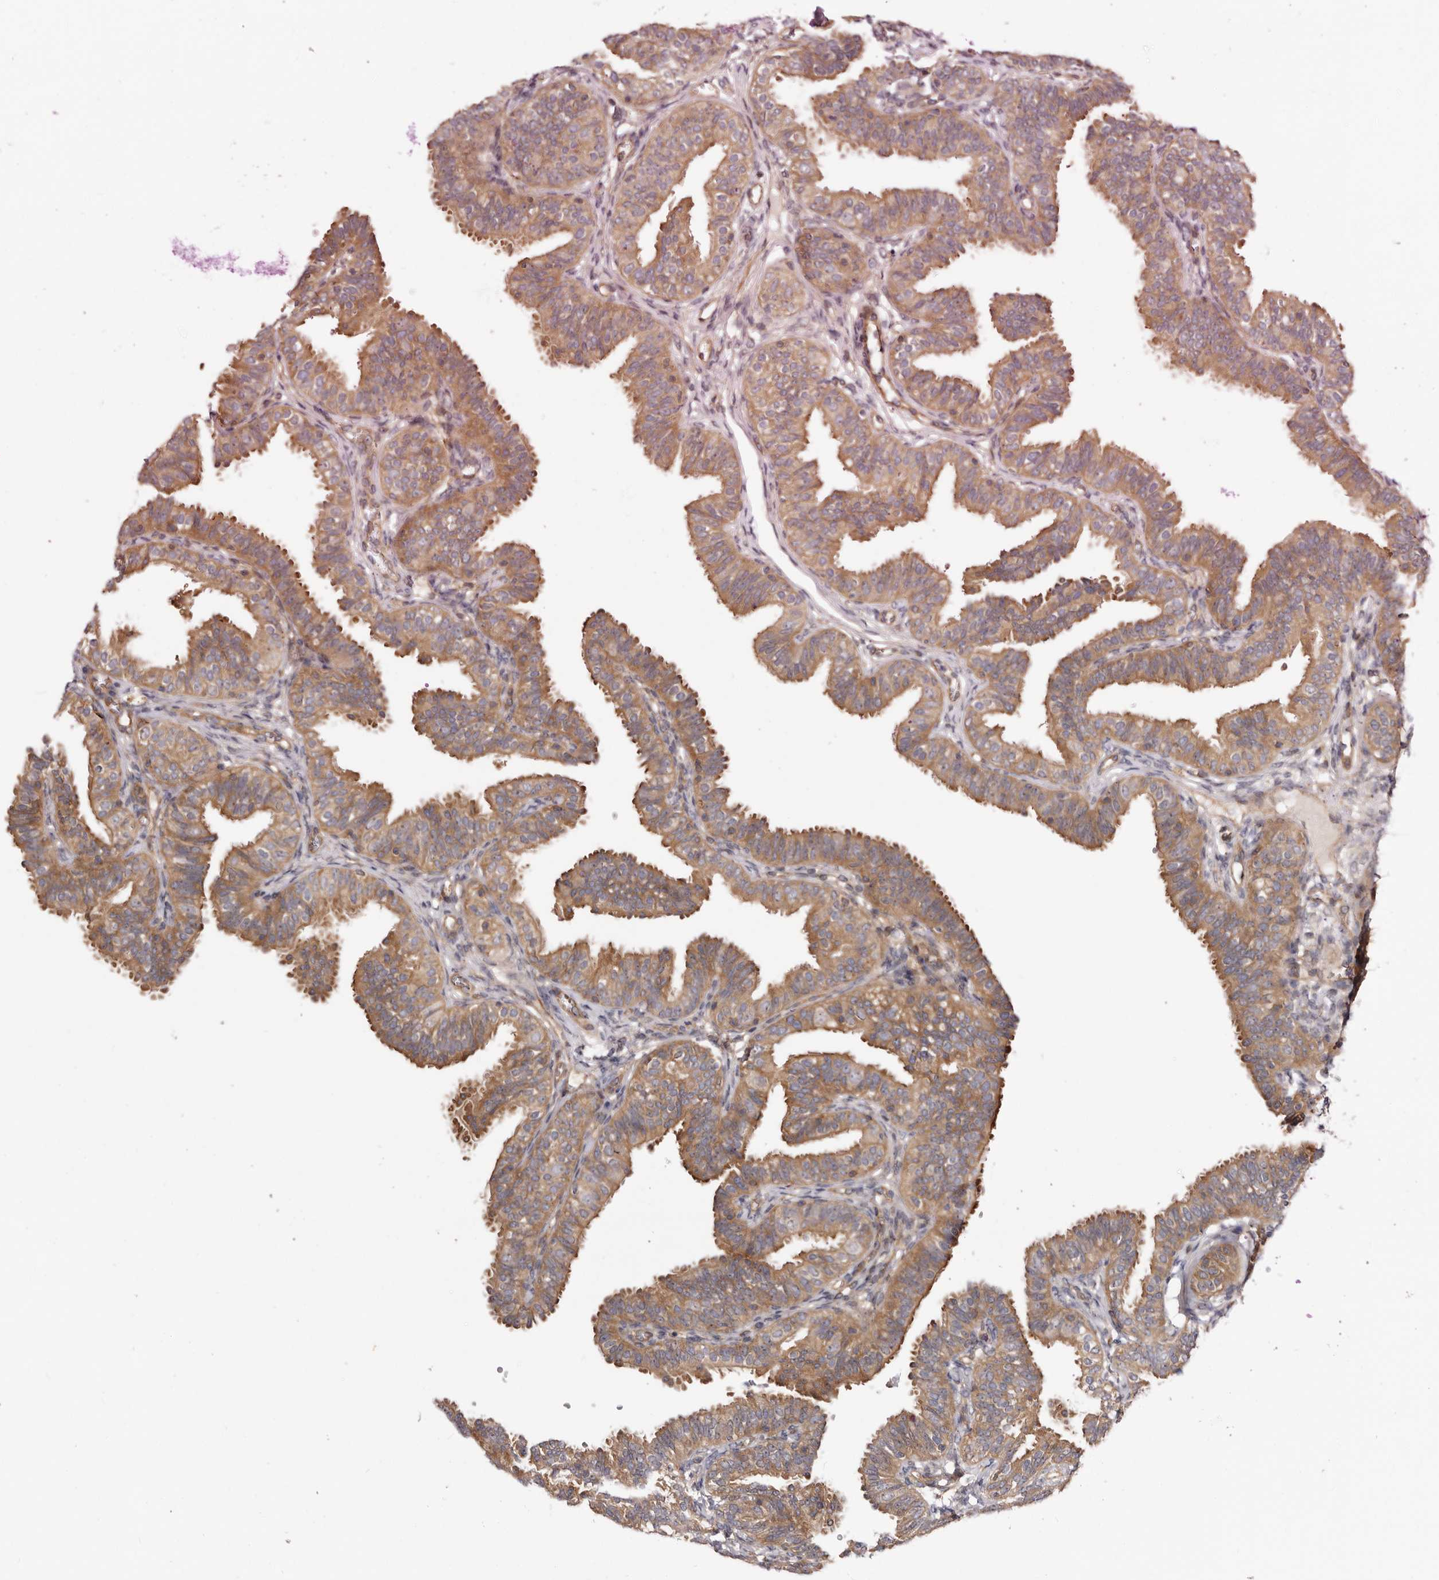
{"staining": {"intensity": "moderate", "quantity": "25%-75%", "location": "cytoplasmic/membranous"}, "tissue": "fallopian tube", "cell_type": "Glandular cells", "image_type": "normal", "snomed": [{"axis": "morphology", "description": "Normal tissue, NOS"}, {"axis": "topography", "description": "Fallopian tube"}], "caption": "IHC of benign human fallopian tube reveals medium levels of moderate cytoplasmic/membranous expression in about 25%-75% of glandular cells. The staining was performed using DAB (3,3'-diaminobenzidine) to visualize the protein expression in brown, while the nuclei were stained in blue with hematoxylin (Magnification: 20x).", "gene": "PANK4", "patient": {"sex": "female", "age": 35}}